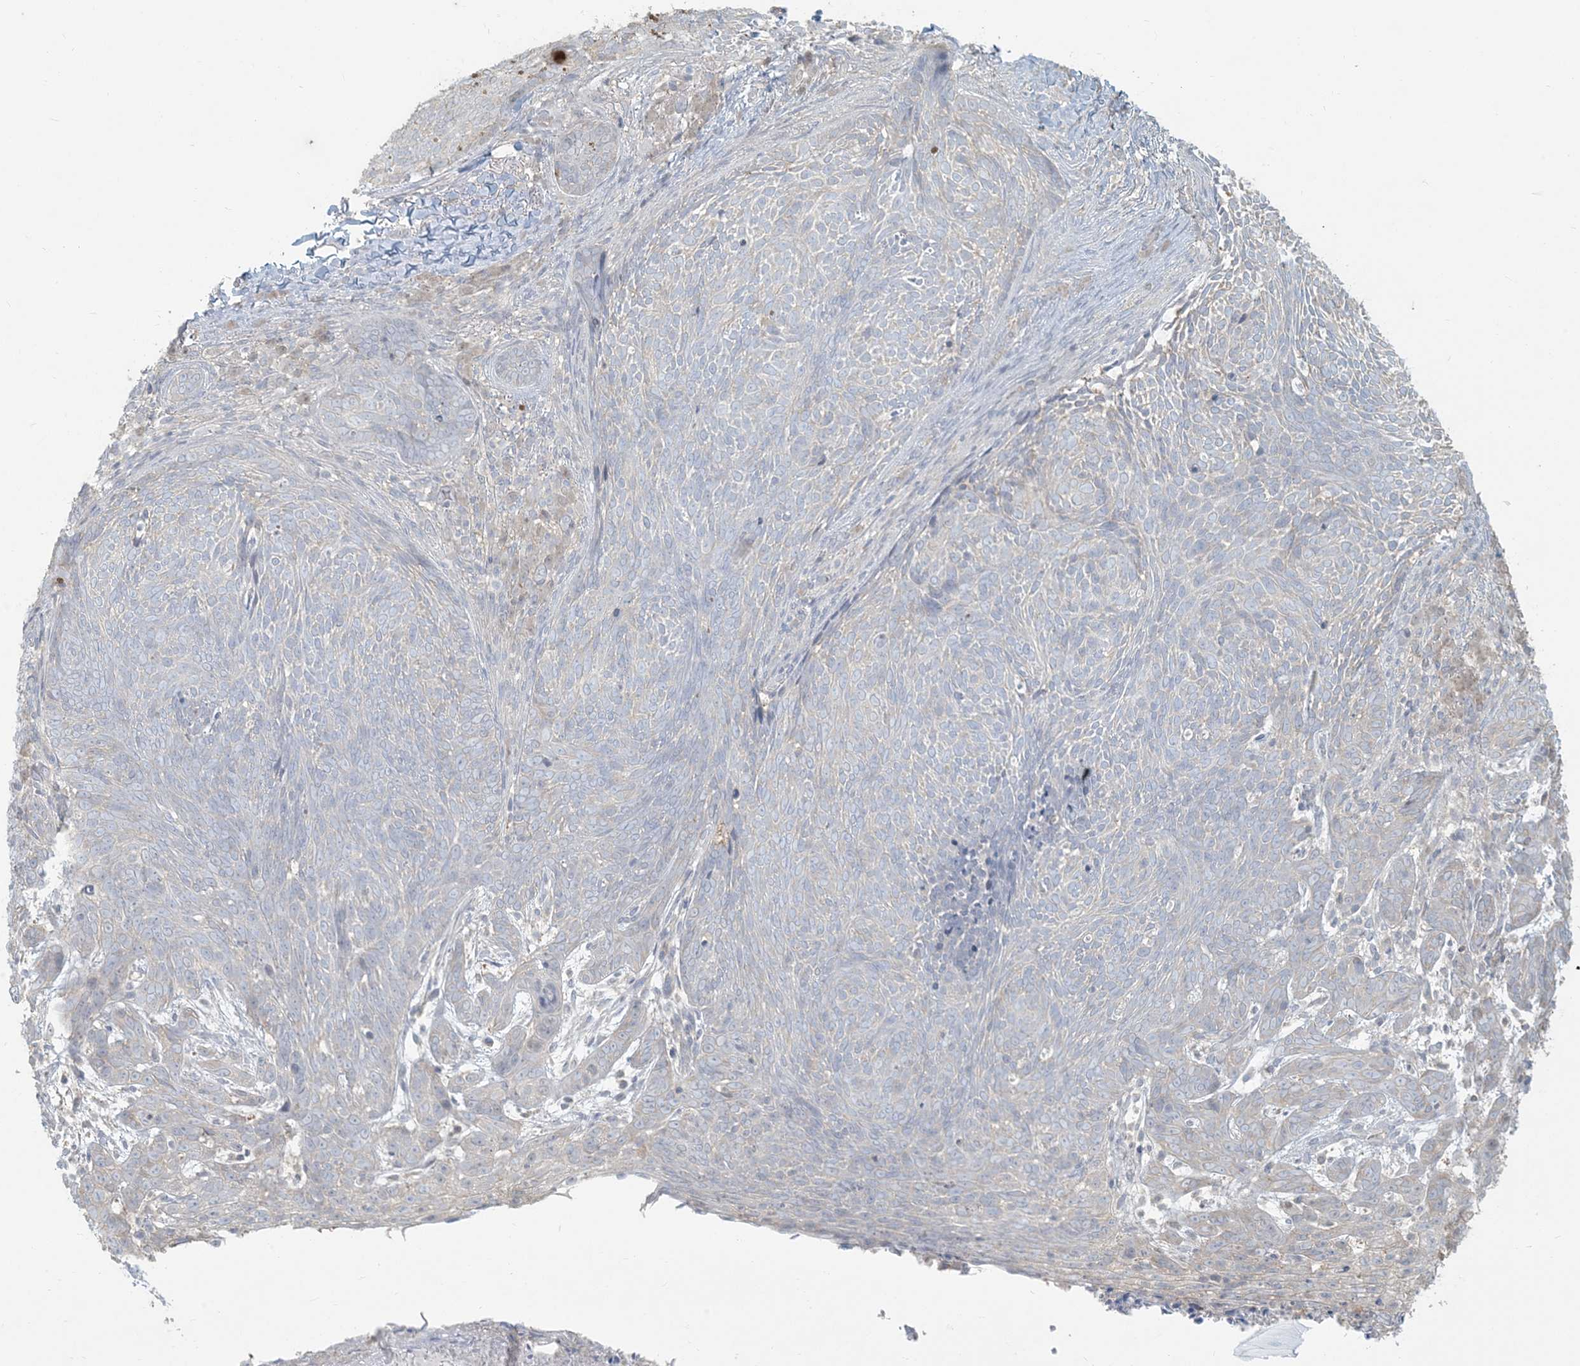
{"staining": {"intensity": "negative", "quantity": "none", "location": "none"}, "tissue": "skin cancer", "cell_type": "Tumor cells", "image_type": "cancer", "snomed": [{"axis": "morphology", "description": "Basal cell carcinoma"}, {"axis": "topography", "description": "Skin"}], "caption": "Tumor cells show no significant protein positivity in skin cancer (basal cell carcinoma). (Stains: DAB immunohistochemistry with hematoxylin counter stain, Microscopy: brightfield microscopy at high magnification).", "gene": "HACL1", "patient": {"sex": "male", "age": 85}}